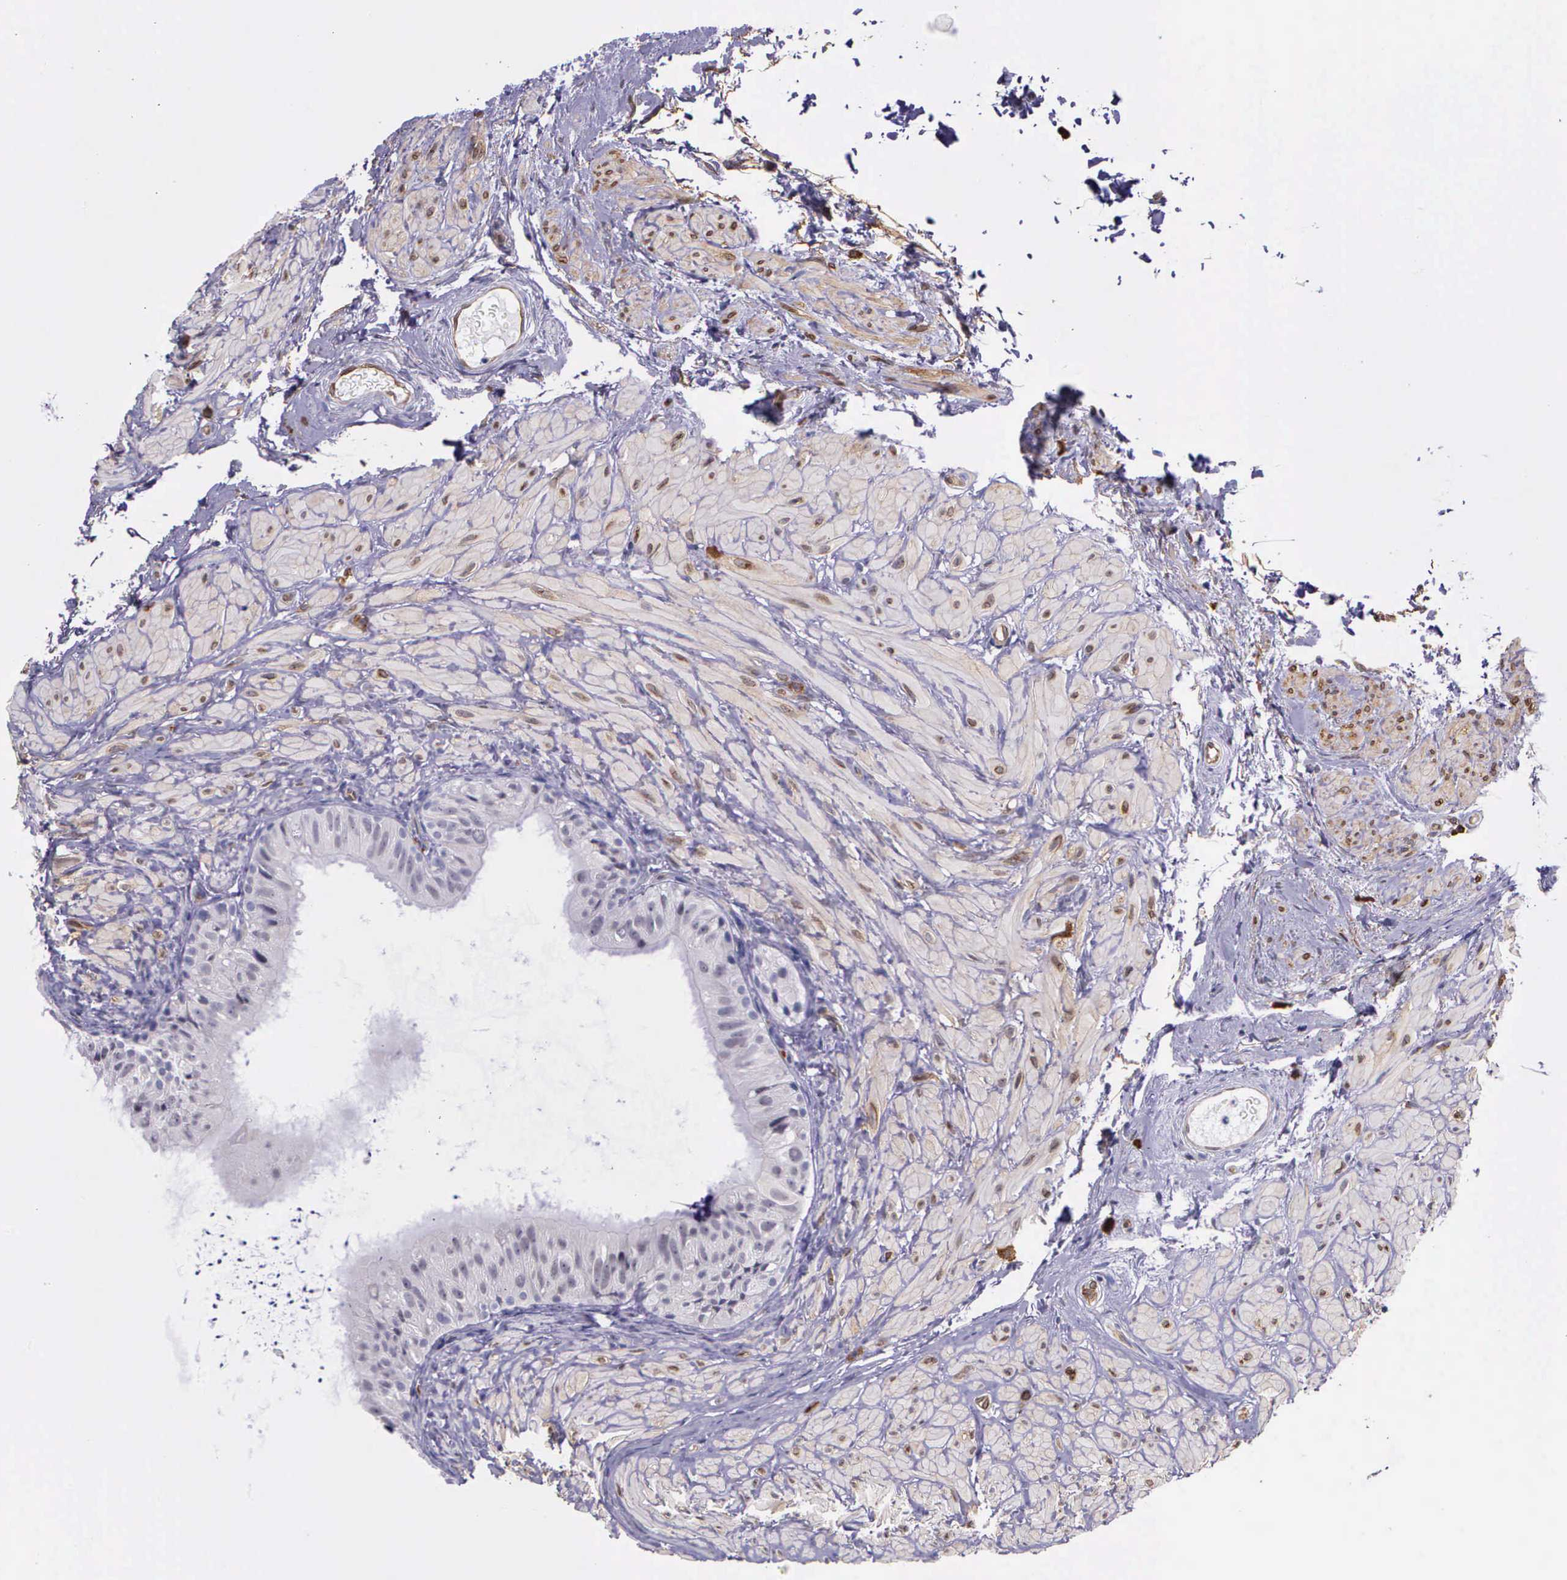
{"staining": {"intensity": "negative", "quantity": "none", "location": "none"}, "tissue": "epididymis", "cell_type": "Glandular cells", "image_type": "normal", "snomed": [{"axis": "morphology", "description": "Normal tissue, NOS"}, {"axis": "topography", "description": "Epididymis"}], "caption": "Immunohistochemistry (IHC) photomicrograph of unremarkable epididymis stained for a protein (brown), which reveals no expression in glandular cells.", "gene": "AHNAK2", "patient": {"sex": "male", "age": 77}}